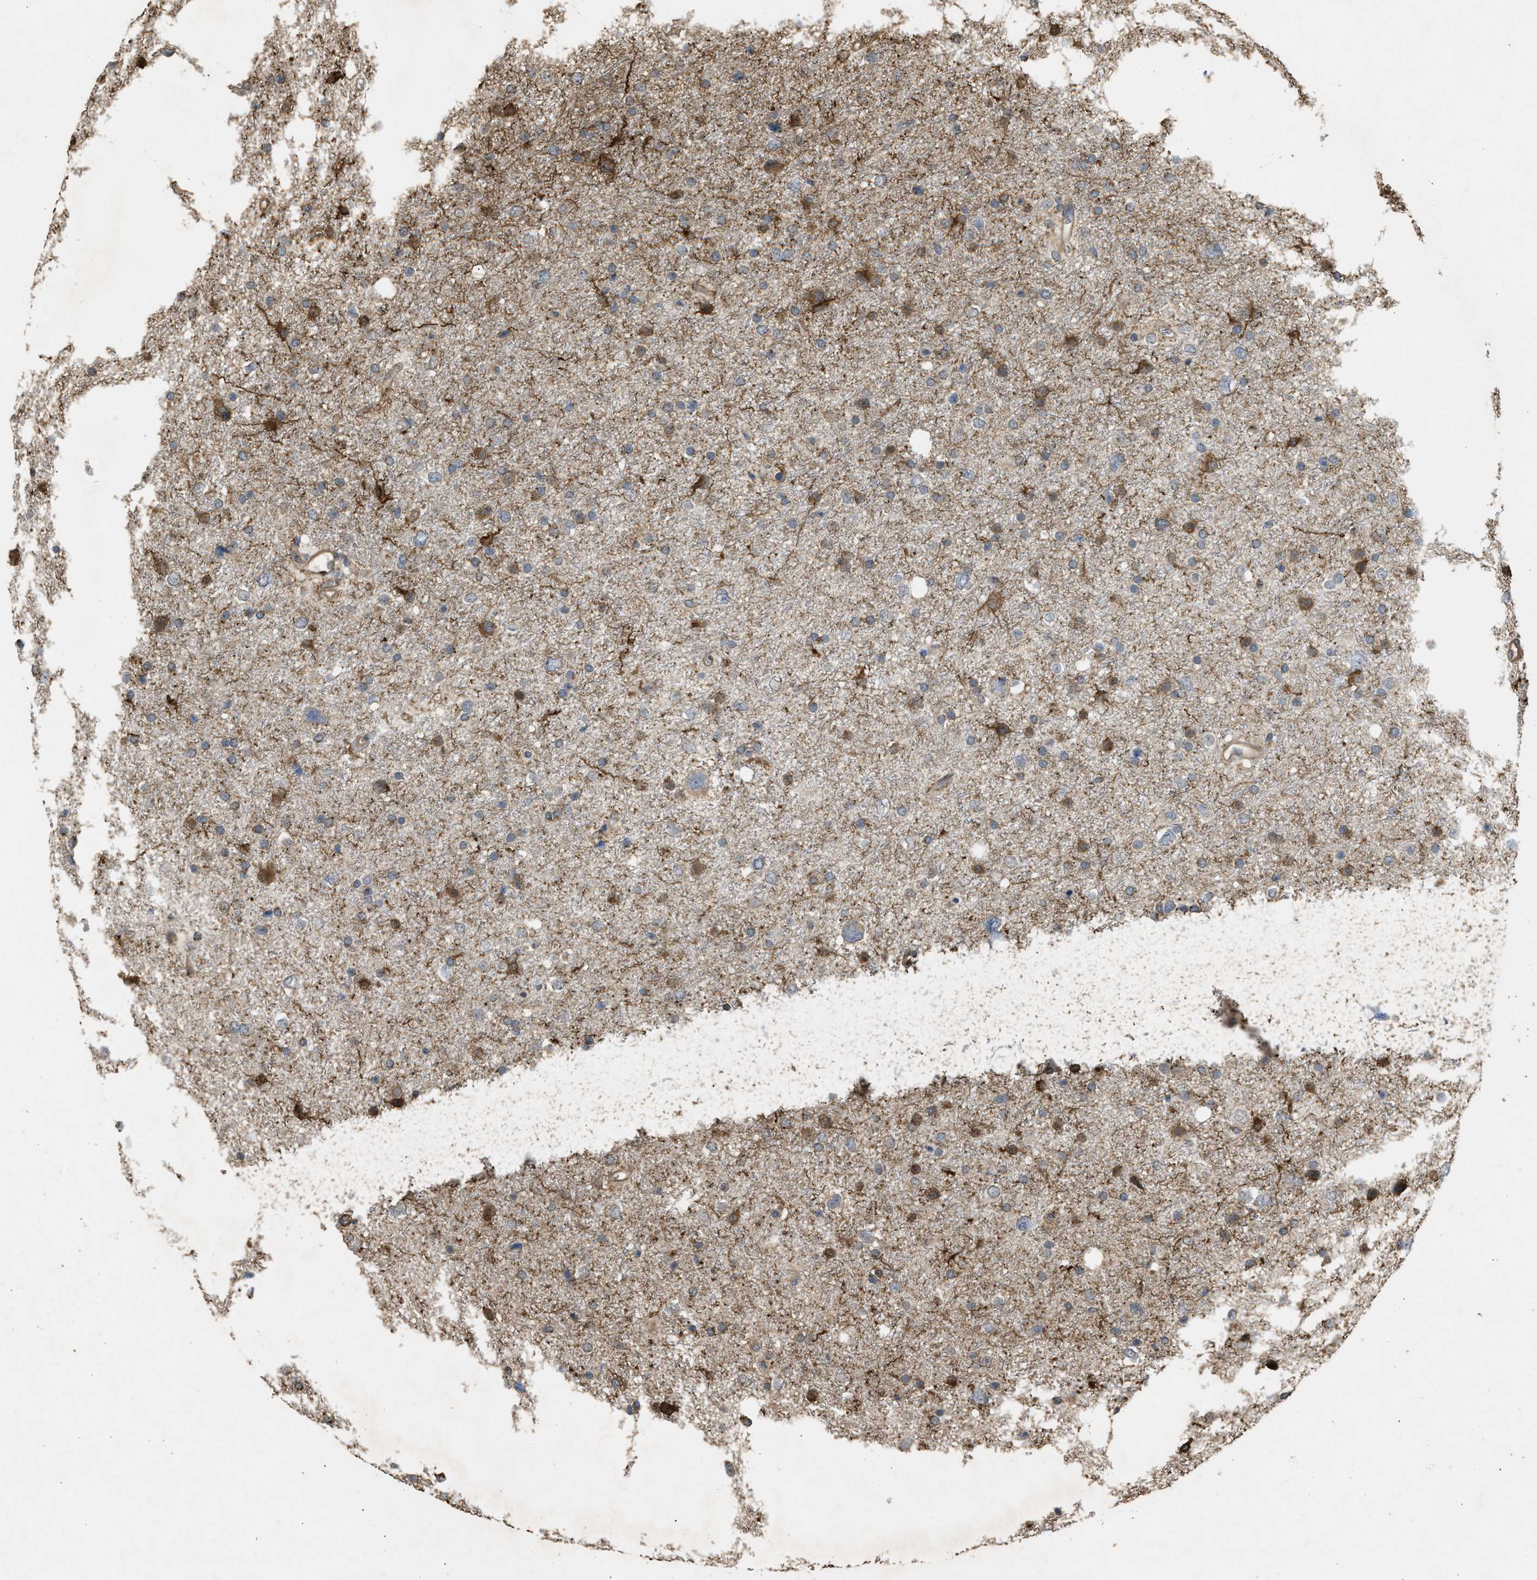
{"staining": {"intensity": "weak", "quantity": "25%-75%", "location": "cytoplasmic/membranous"}, "tissue": "glioma", "cell_type": "Tumor cells", "image_type": "cancer", "snomed": [{"axis": "morphology", "description": "Glioma, malignant, Low grade"}, {"axis": "topography", "description": "Brain"}], "caption": "Low-grade glioma (malignant) stained with IHC demonstrates weak cytoplasmic/membranous expression in about 25%-75% of tumor cells. (DAB IHC, brown staining for protein, blue staining for nuclei).", "gene": "BAG3", "patient": {"sex": "female", "age": 37}}